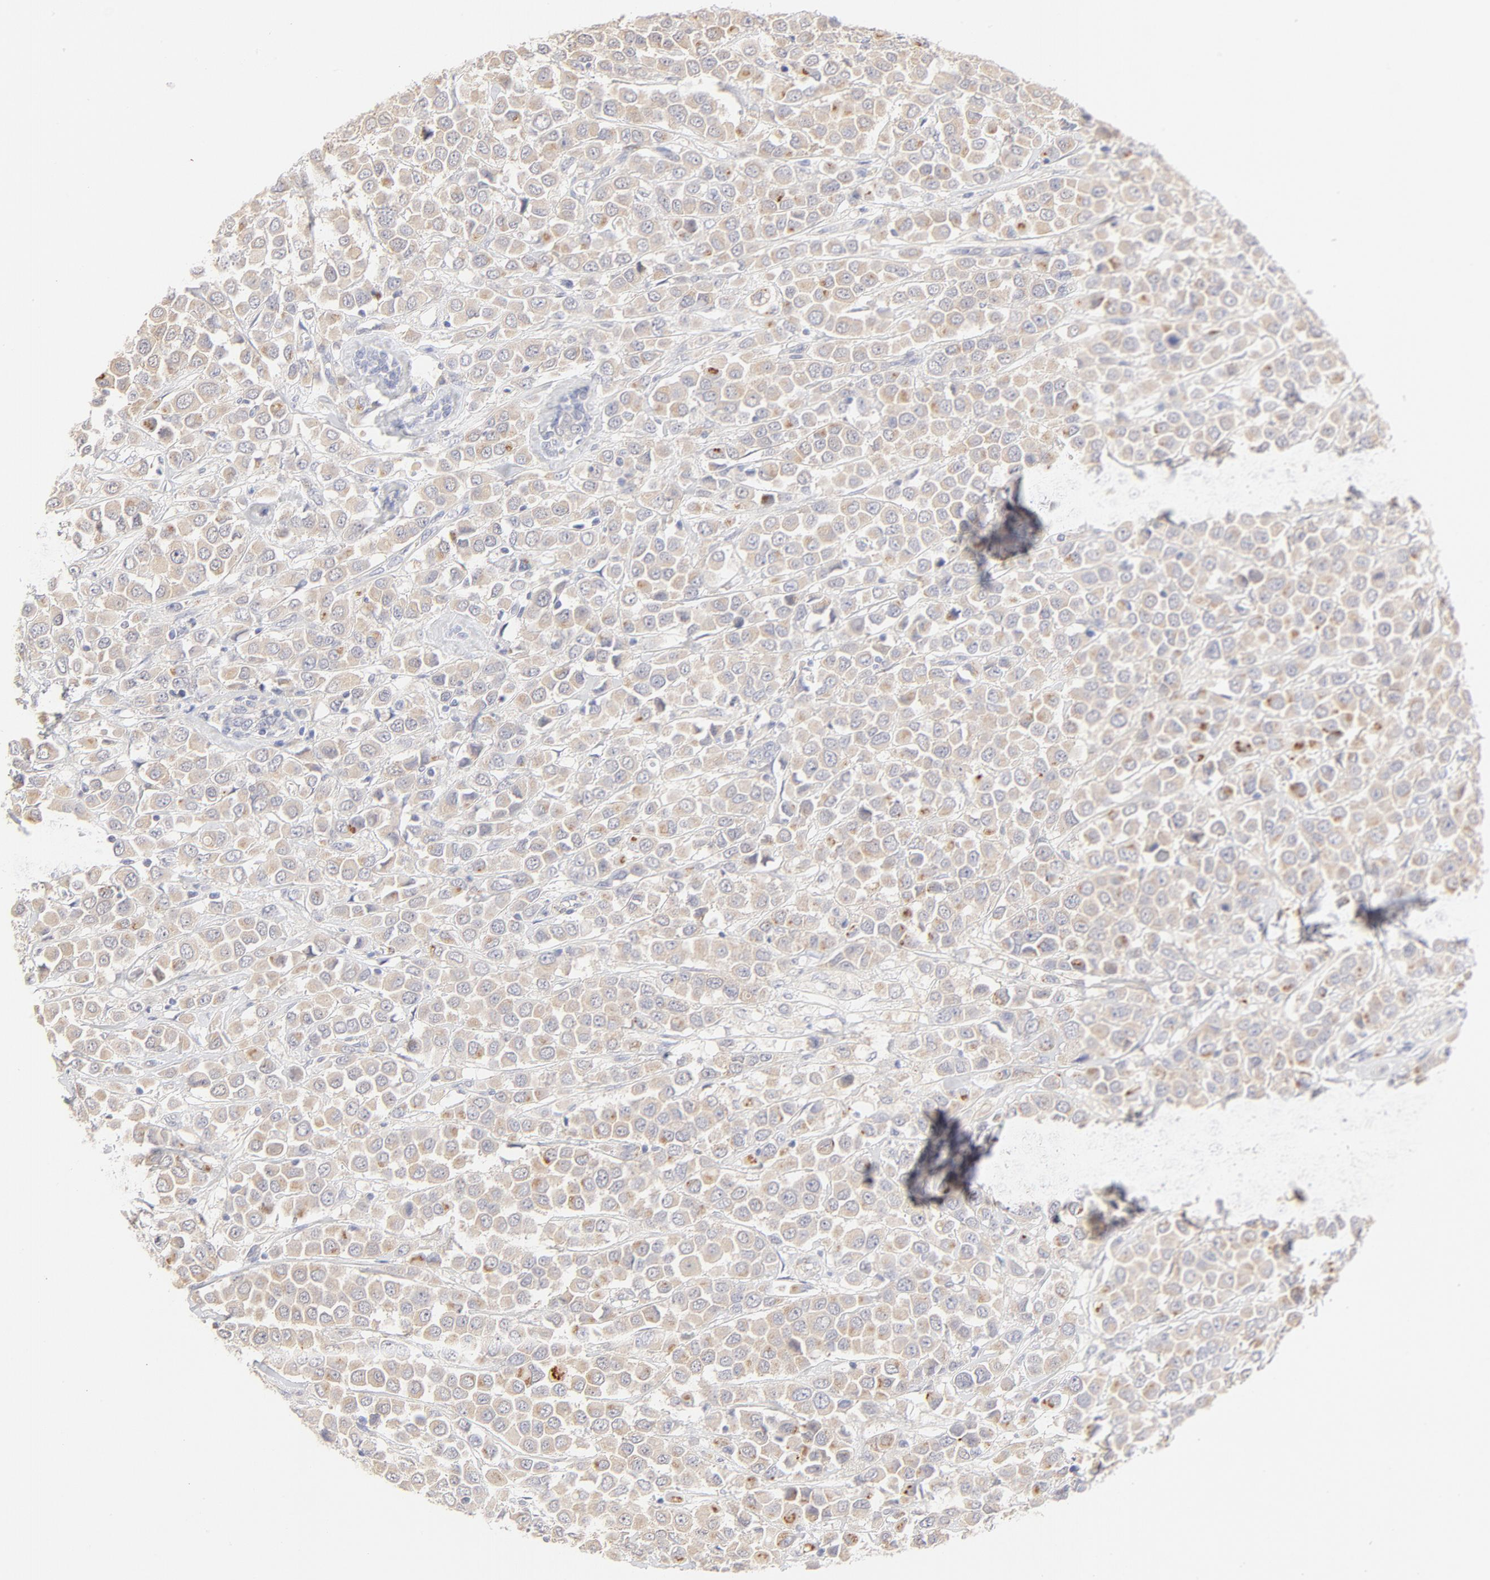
{"staining": {"intensity": "moderate", "quantity": ">75%", "location": "cytoplasmic/membranous"}, "tissue": "breast cancer", "cell_type": "Tumor cells", "image_type": "cancer", "snomed": [{"axis": "morphology", "description": "Duct carcinoma"}, {"axis": "topography", "description": "Breast"}], "caption": "Protein analysis of breast invasive ductal carcinoma tissue demonstrates moderate cytoplasmic/membranous expression in about >75% of tumor cells. (Brightfield microscopy of DAB IHC at high magnification).", "gene": "NKX2-2", "patient": {"sex": "female", "age": 61}}